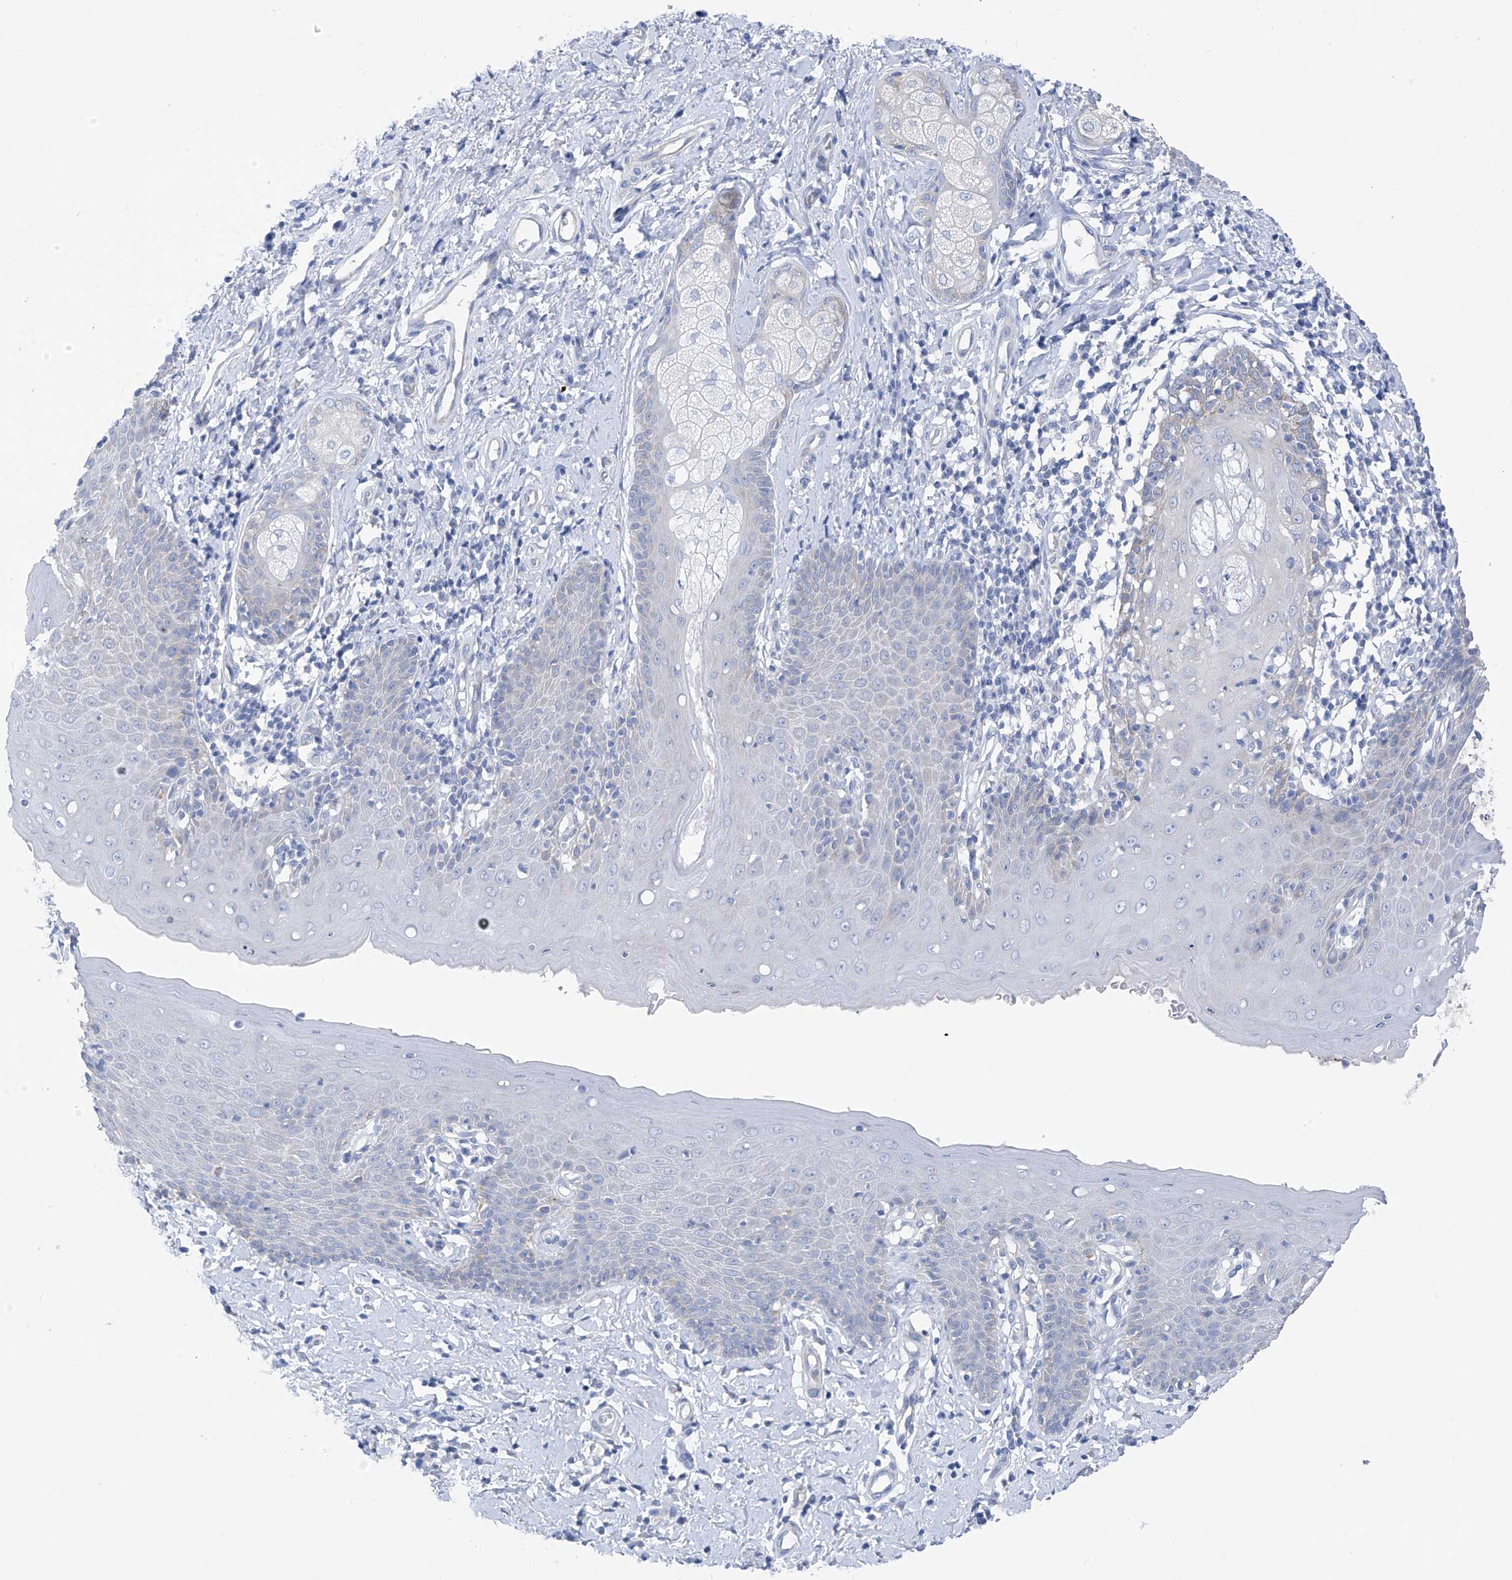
{"staining": {"intensity": "weak", "quantity": "<25%", "location": "cytoplasmic/membranous"}, "tissue": "skin", "cell_type": "Epidermal cells", "image_type": "normal", "snomed": [{"axis": "morphology", "description": "Normal tissue, NOS"}, {"axis": "topography", "description": "Vulva"}], "caption": "There is no significant expression in epidermal cells of skin. (DAB (3,3'-diaminobenzidine) IHC, high magnification).", "gene": "RCN2", "patient": {"sex": "female", "age": 66}}